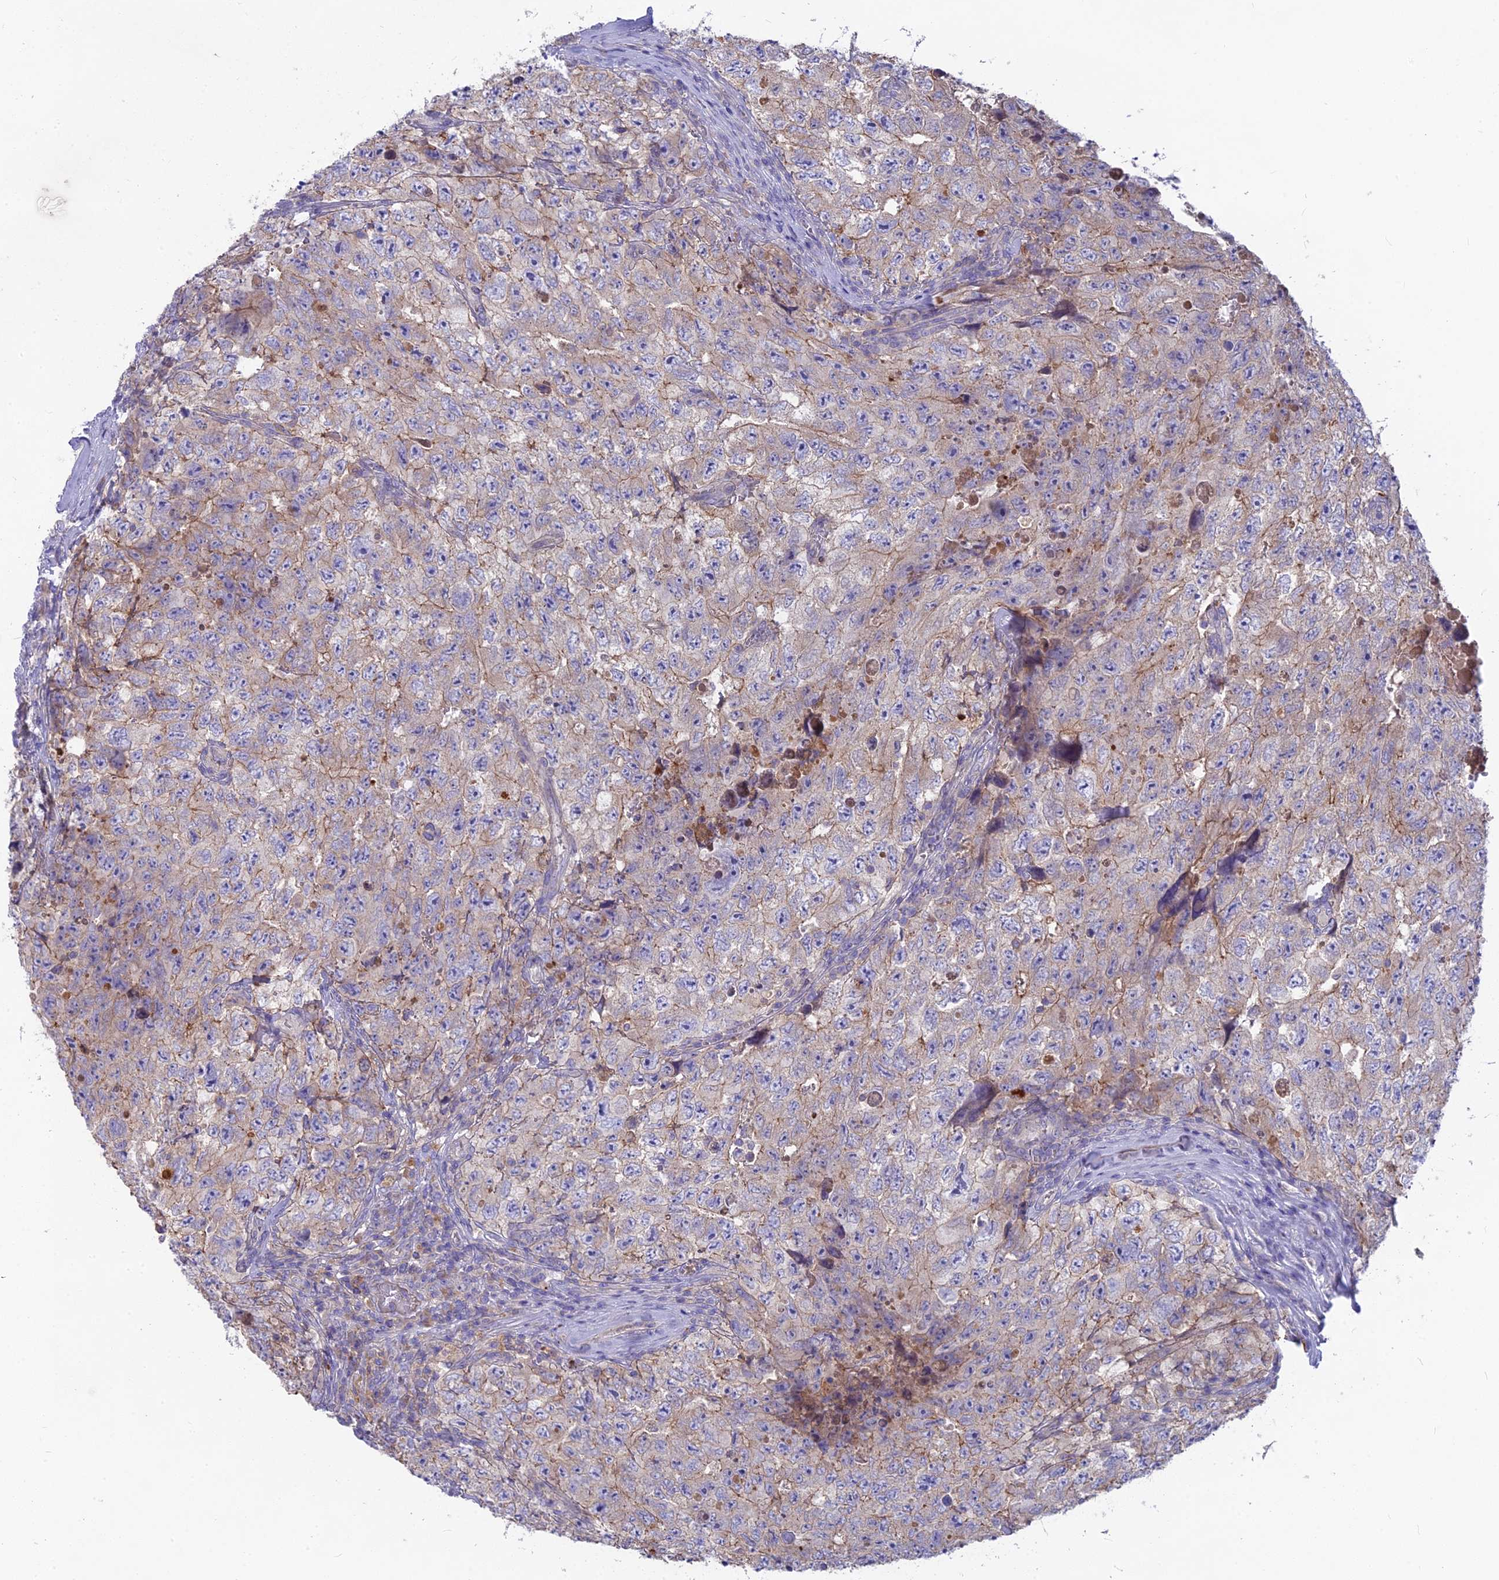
{"staining": {"intensity": "moderate", "quantity": "<25%", "location": "cytoplasmic/membranous"}, "tissue": "testis cancer", "cell_type": "Tumor cells", "image_type": "cancer", "snomed": [{"axis": "morphology", "description": "Carcinoma, Embryonal, NOS"}, {"axis": "topography", "description": "Testis"}], "caption": "Moderate cytoplasmic/membranous expression for a protein is appreciated in about <25% of tumor cells of testis cancer (embryonal carcinoma) using IHC.", "gene": "PZP", "patient": {"sex": "male", "age": 17}}